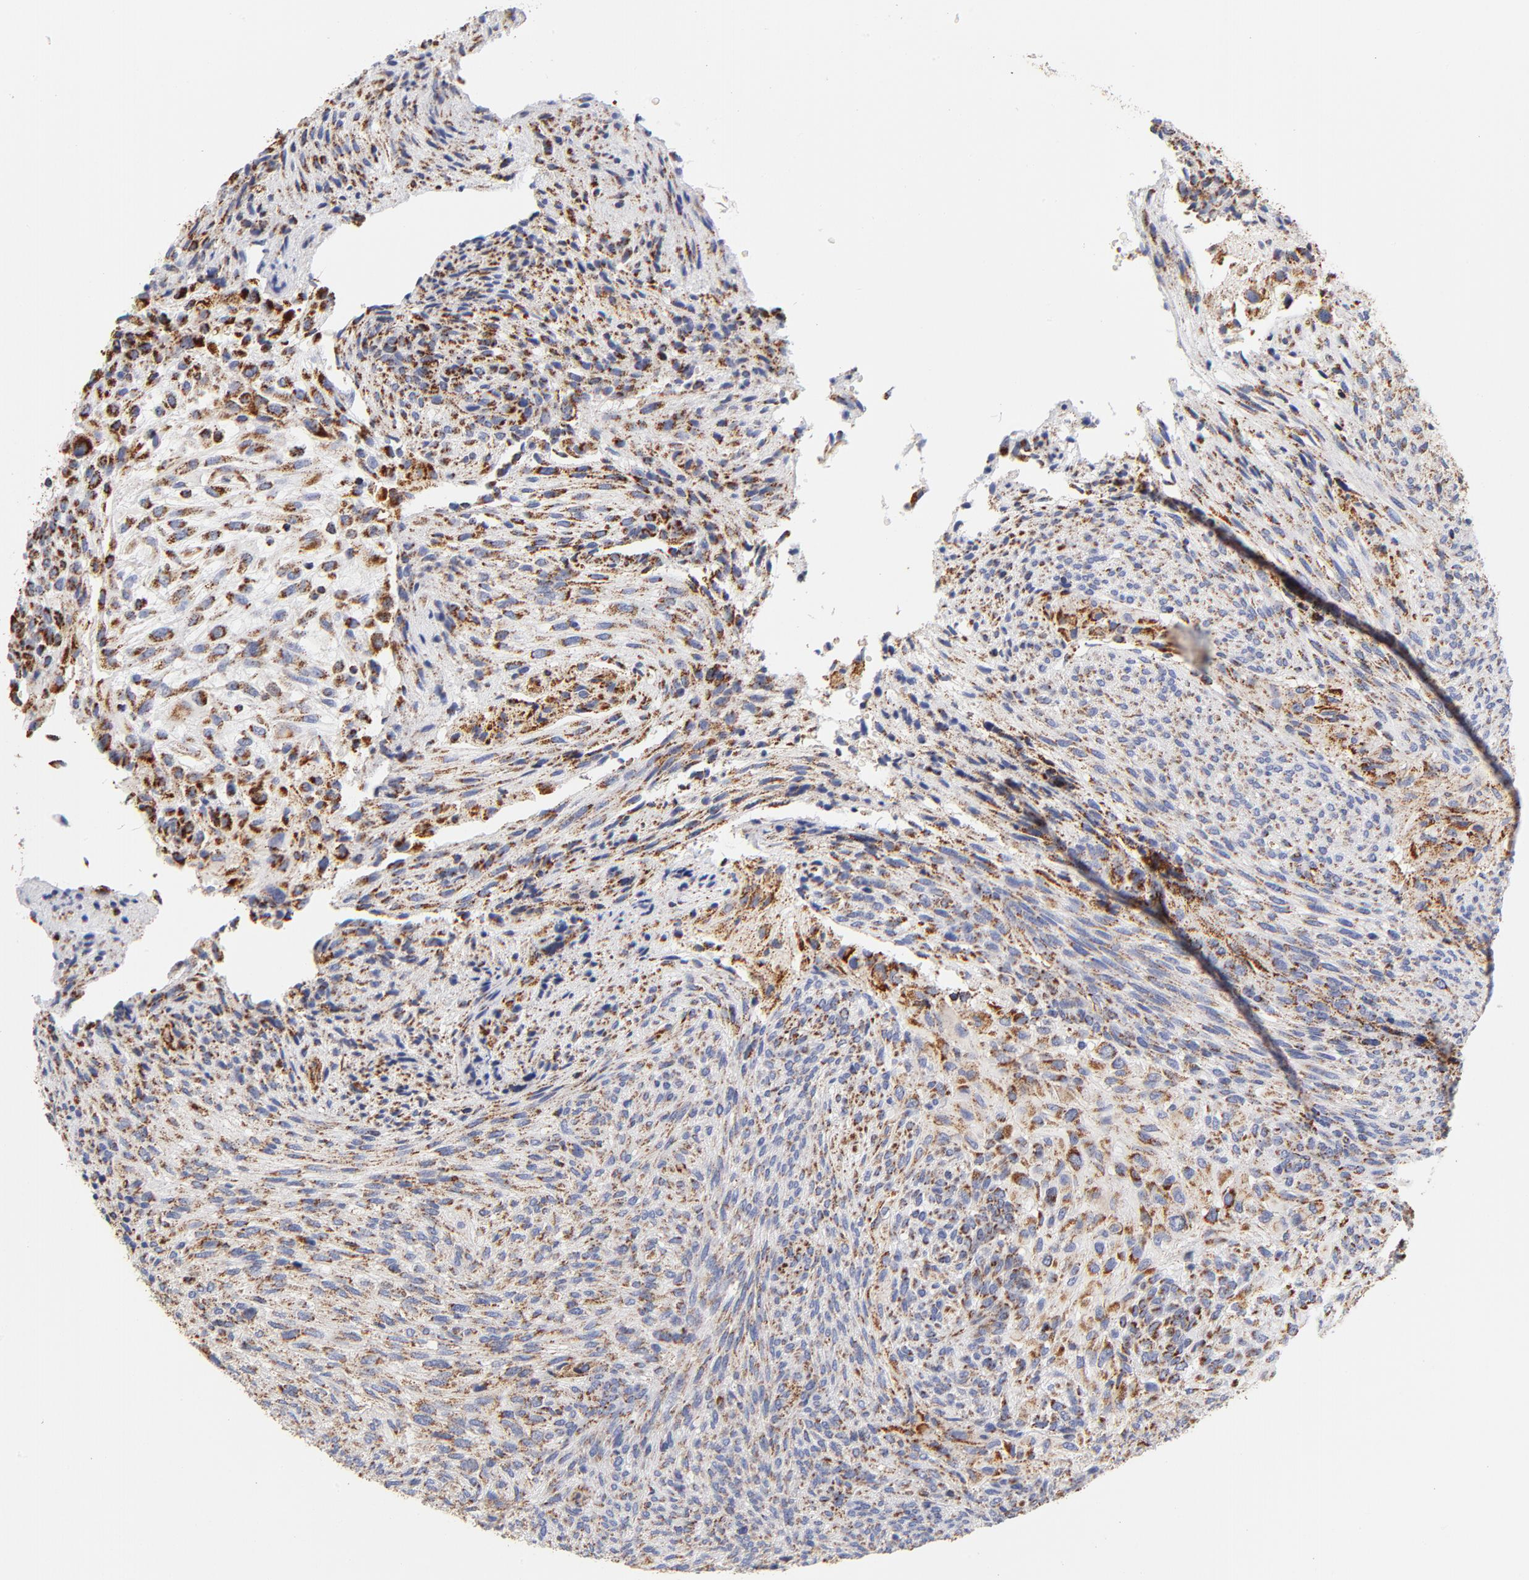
{"staining": {"intensity": "strong", "quantity": "25%-75%", "location": "cytoplasmic/membranous"}, "tissue": "glioma", "cell_type": "Tumor cells", "image_type": "cancer", "snomed": [{"axis": "morphology", "description": "Glioma, malignant, High grade"}, {"axis": "topography", "description": "Cerebral cortex"}], "caption": "Malignant high-grade glioma tissue reveals strong cytoplasmic/membranous expression in approximately 25%-75% of tumor cells, visualized by immunohistochemistry.", "gene": "ECHS1", "patient": {"sex": "female", "age": 55}}